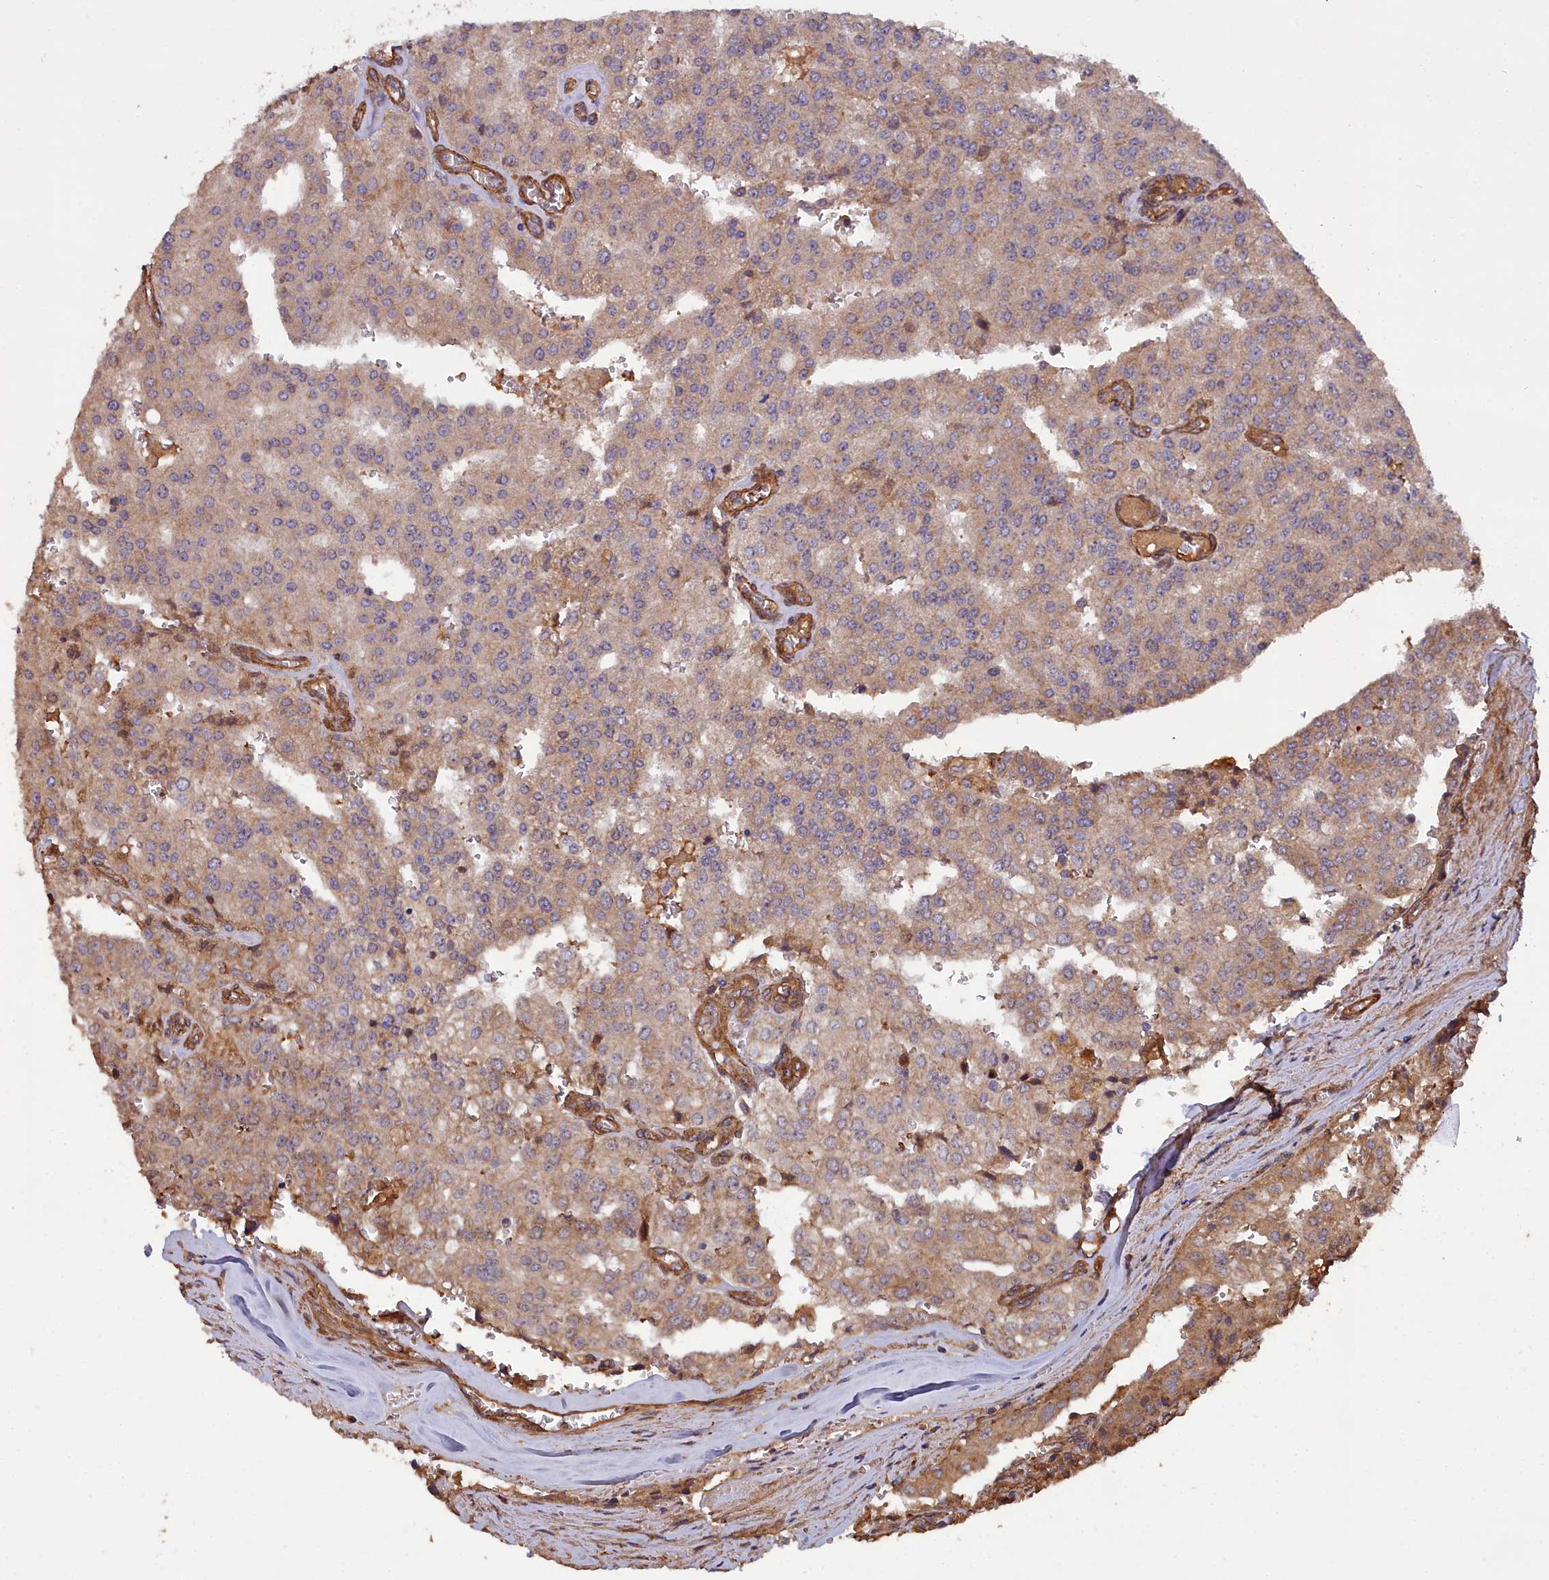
{"staining": {"intensity": "weak", "quantity": "25%-75%", "location": "cytoplasmic/membranous"}, "tissue": "prostate cancer", "cell_type": "Tumor cells", "image_type": "cancer", "snomed": [{"axis": "morphology", "description": "Adenocarcinoma, High grade"}, {"axis": "topography", "description": "Prostate"}], "caption": "Approximately 25%-75% of tumor cells in human prostate cancer display weak cytoplasmic/membranous protein staining as visualized by brown immunohistochemical staining.", "gene": "ATP6V0A2", "patient": {"sex": "male", "age": 68}}